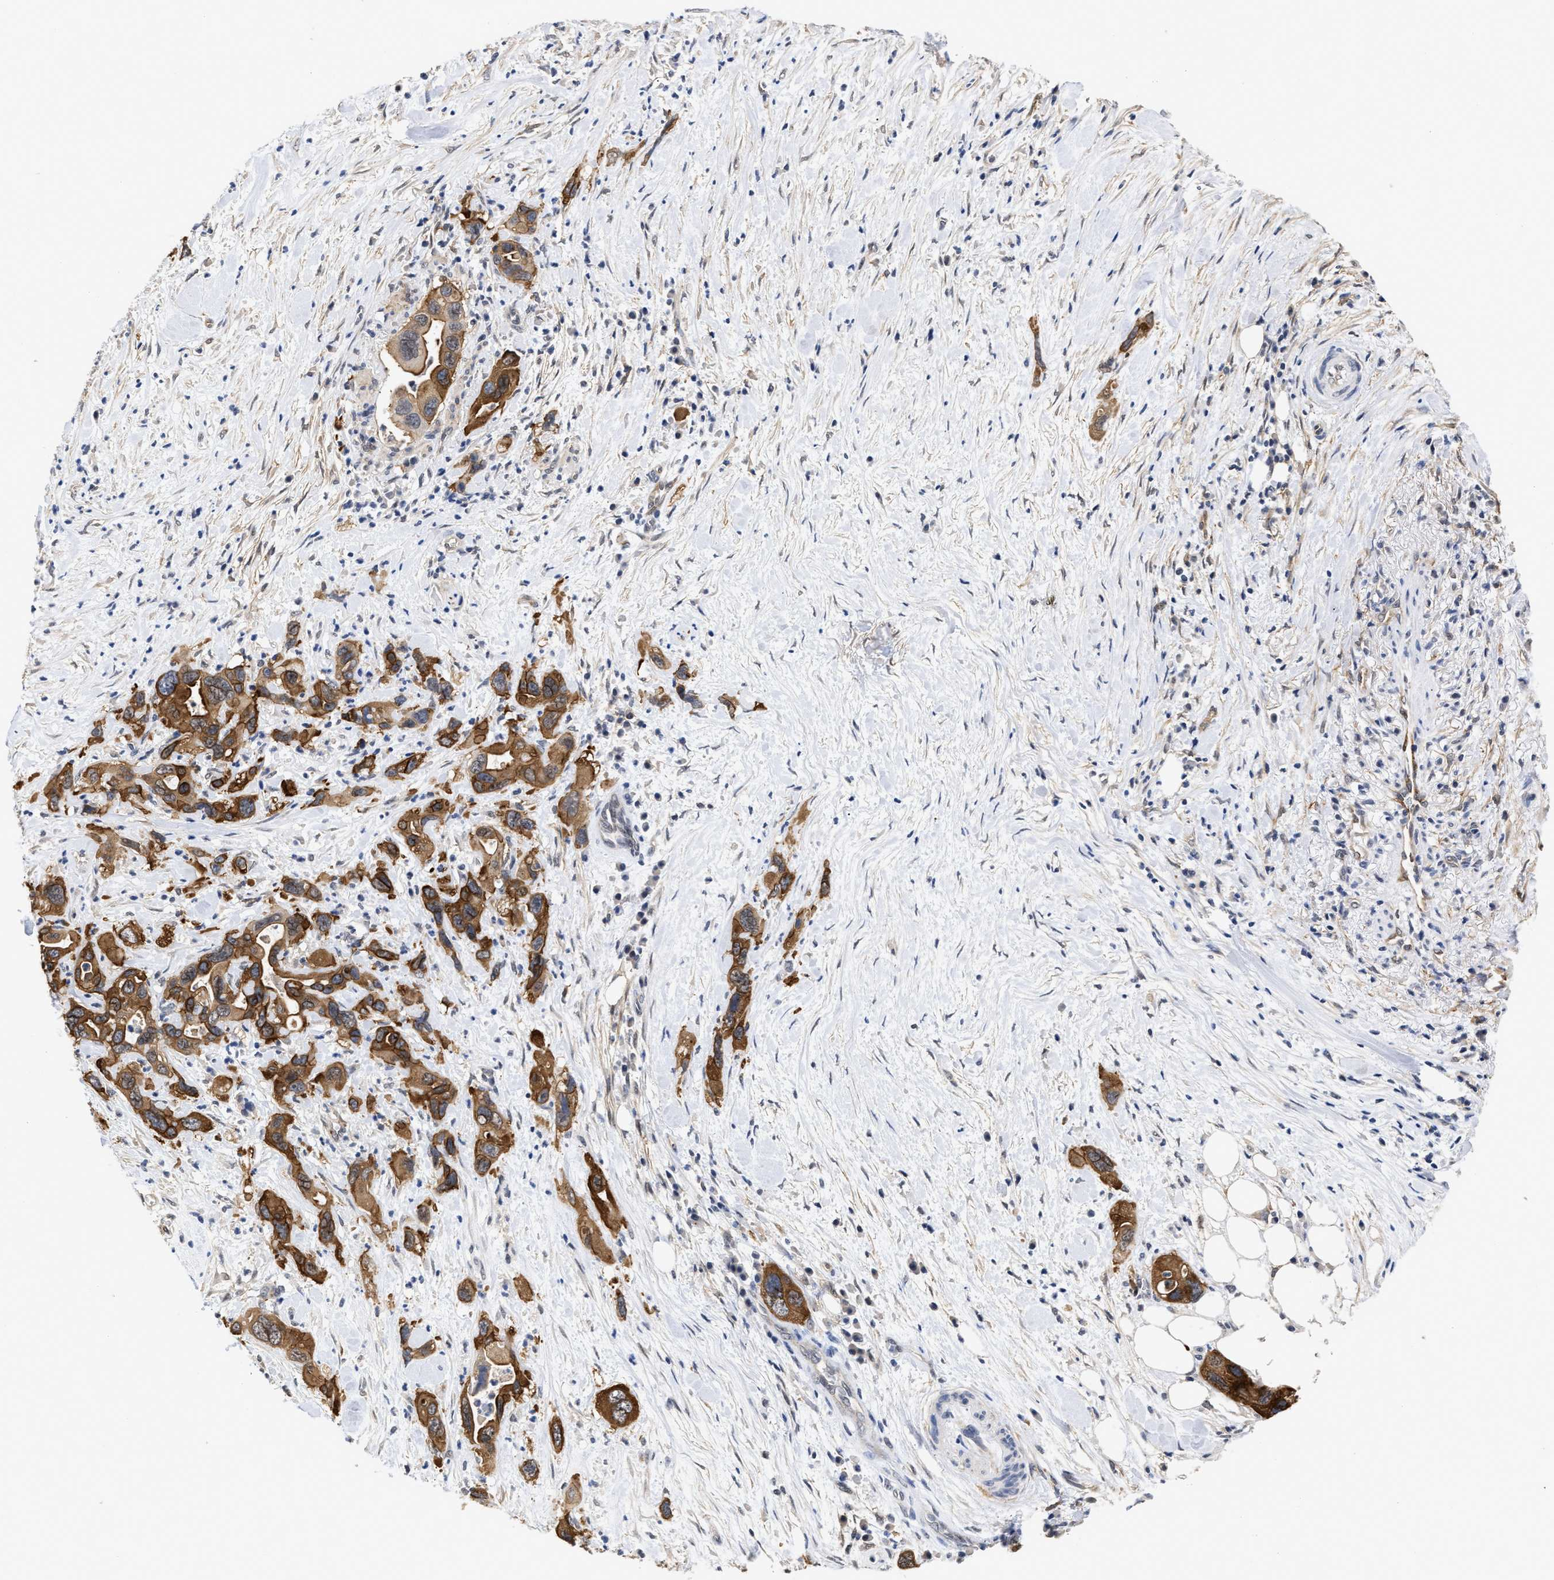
{"staining": {"intensity": "strong", "quantity": ">75%", "location": "cytoplasmic/membranous"}, "tissue": "pancreatic cancer", "cell_type": "Tumor cells", "image_type": "cancer", "snomed": [{"axis": "morphology", "description": "Adenocarcinoma, NOS"}, {"axis": "topography", "description": "Pancreas"}], "caption": "An immunohistochemistry (IHC) histopathology image of neoplastic tissue is shown. Protein staining in brown labels strong cytoplasmic/membranous positivity in adenocarcinoma (pancreatic) within tumor cells.", "gene": "AHNAK2", "patient": {"sex": "female", "age": 70}}